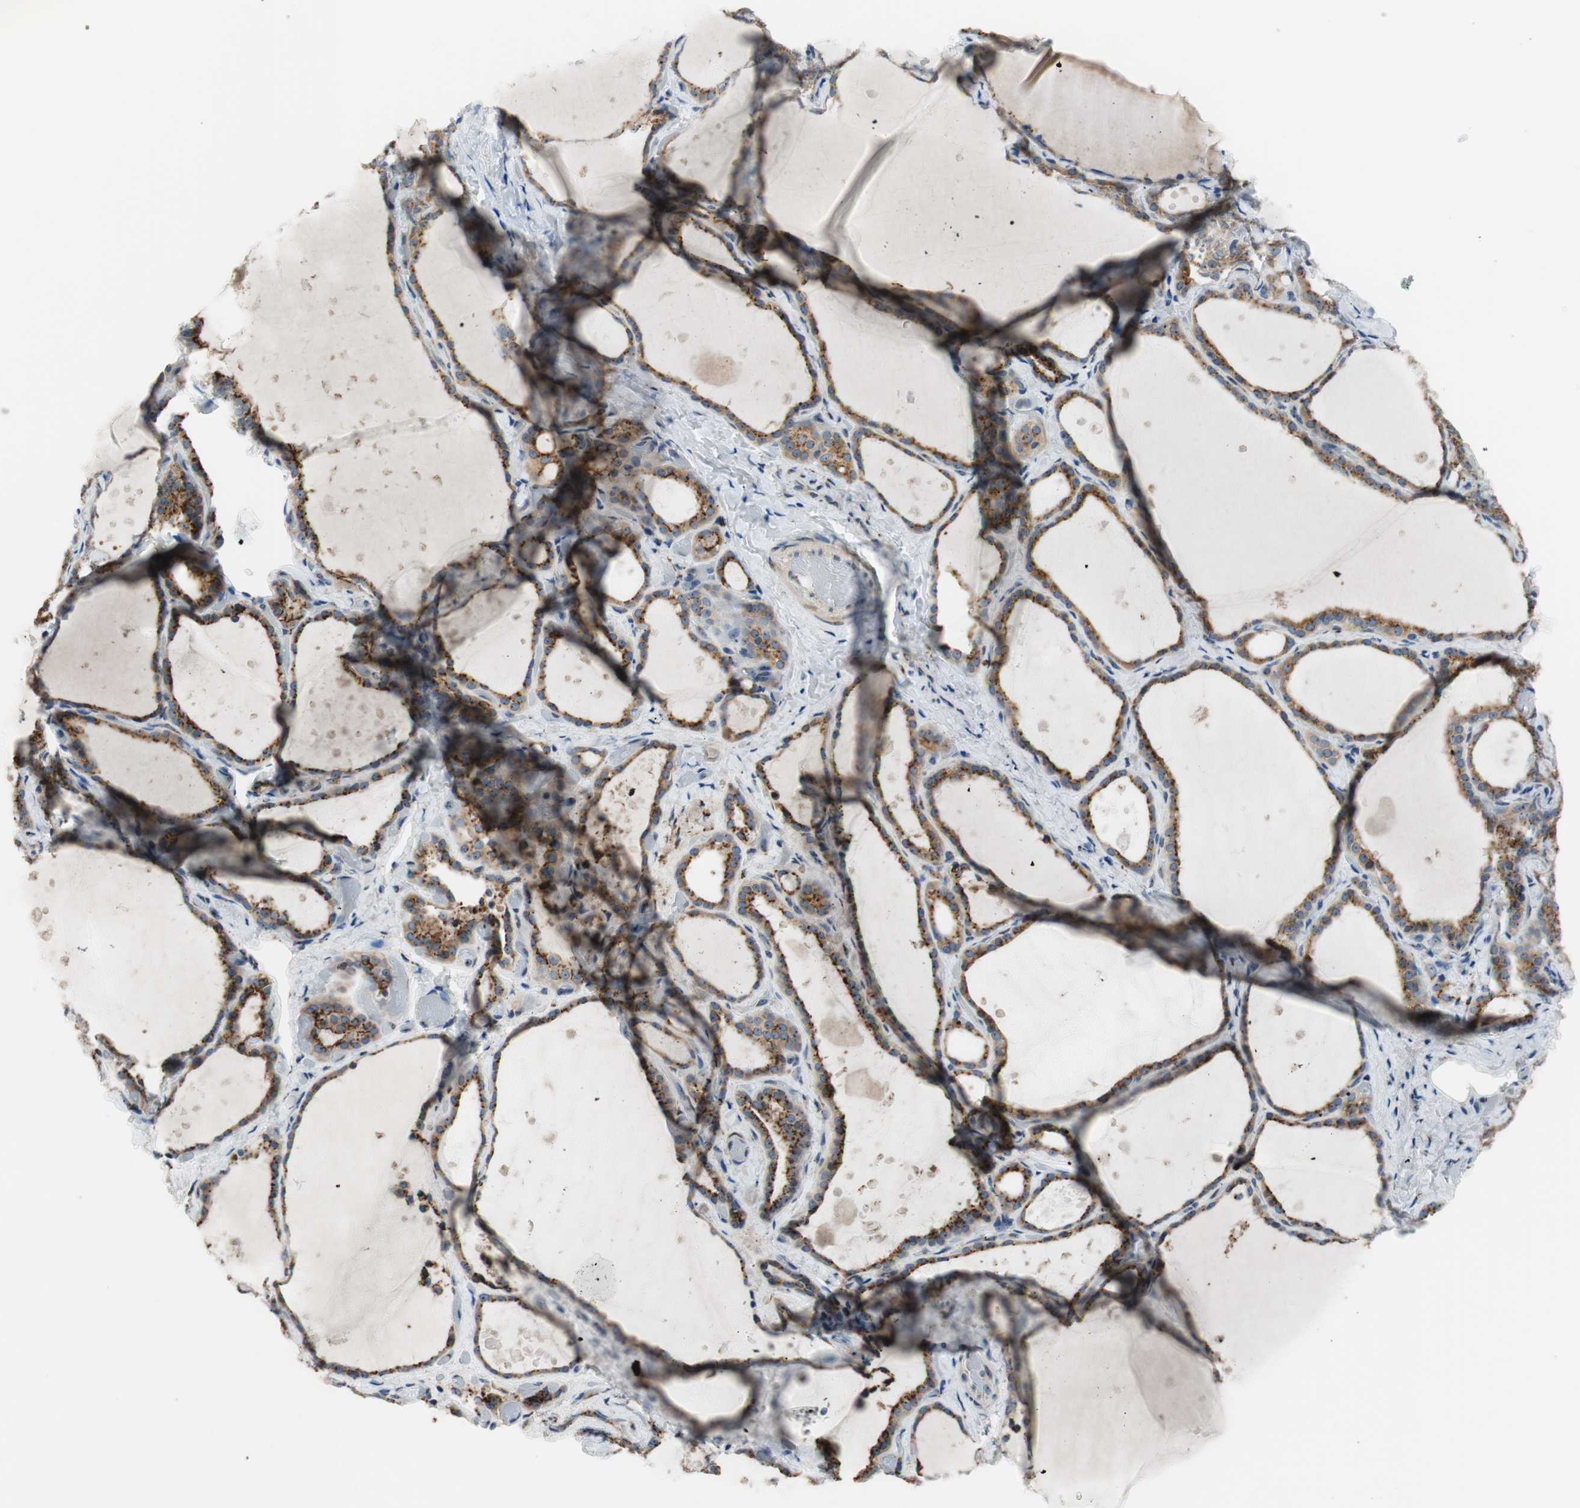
{"staining": {"intensity": "weak", "quantity": ">75%", "location": "cytoplasmic/membranous"}, "tissue": "thyroid gland", "cell_type": "Glandular cells", "image_type": "normal", "snomed": [{"axis": "morphology", "description": "Normal tissue, NOS"}, {"axis": "topography", "description": "Thyroid gland"}], "caption": "Protein expression by IHC demonstrates weak cytoplasmic/membranous expression in approximately >75% of glandular cells in unremarkable thyroid gland.", "gene": "TMED7", "patient": {"sex": "female", "age": 44}}